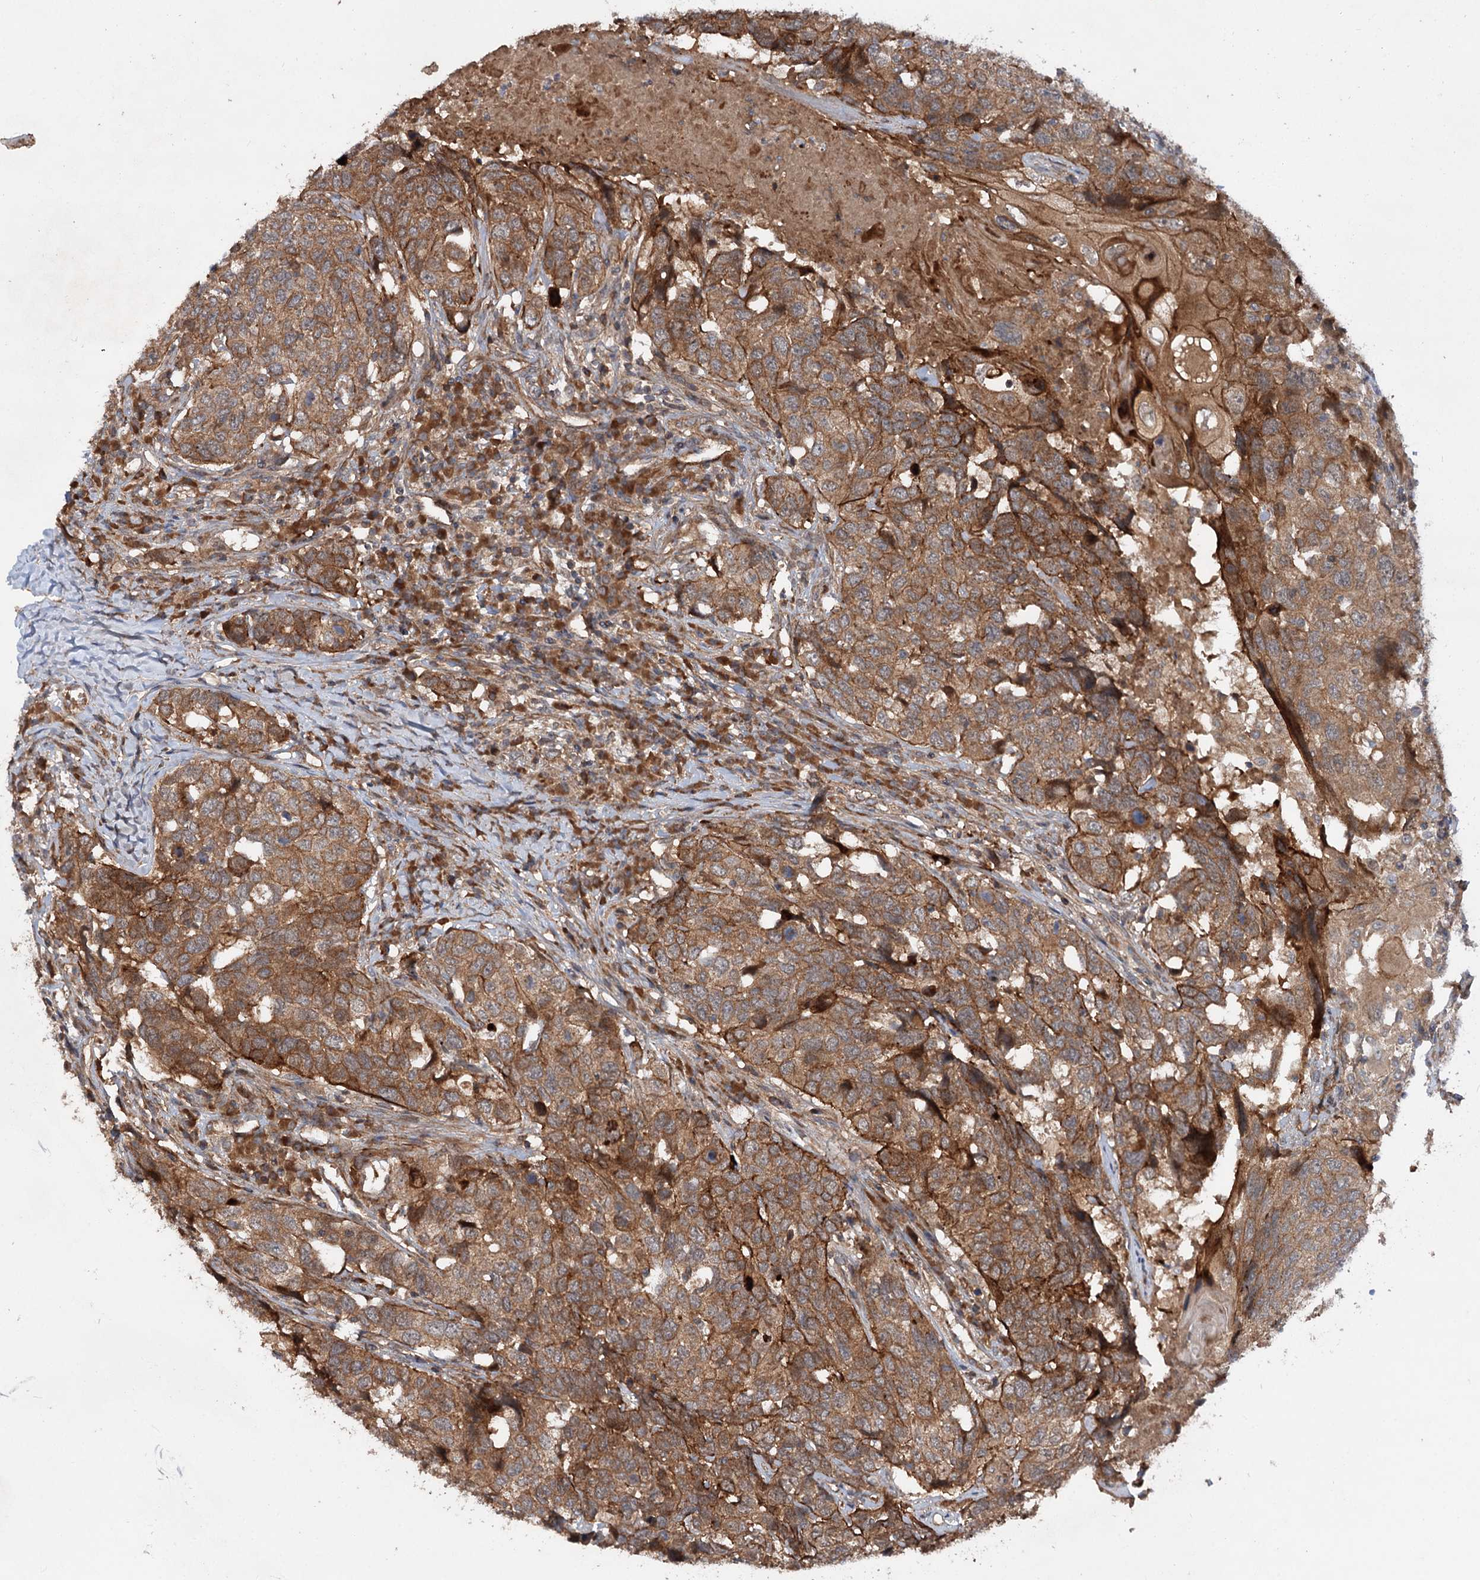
{"staining": {"intensity": "moderate", "quantity": "25%-75%", "location": "cytoplasmic/membranous"}, "tissue": "head and neck cancer", "cell_type": "Tumor cells", "image_type": "cancer", "snomed": [{"axis": "morphology", "description": "Squamous cell carcinoma, NOS"}, {"axis": "topography", "description": "Head-Neck"}], "caption": "Immunohistochemical staining of human head and neck cancer (squamous cell carcinoma) reveals medium levels of moderate cytoplasmic/membranous staining in approximately 25%-75% of tumor cells.", "gene": "ADGRG4", "patient": {"sex": "male", "age": 66}}